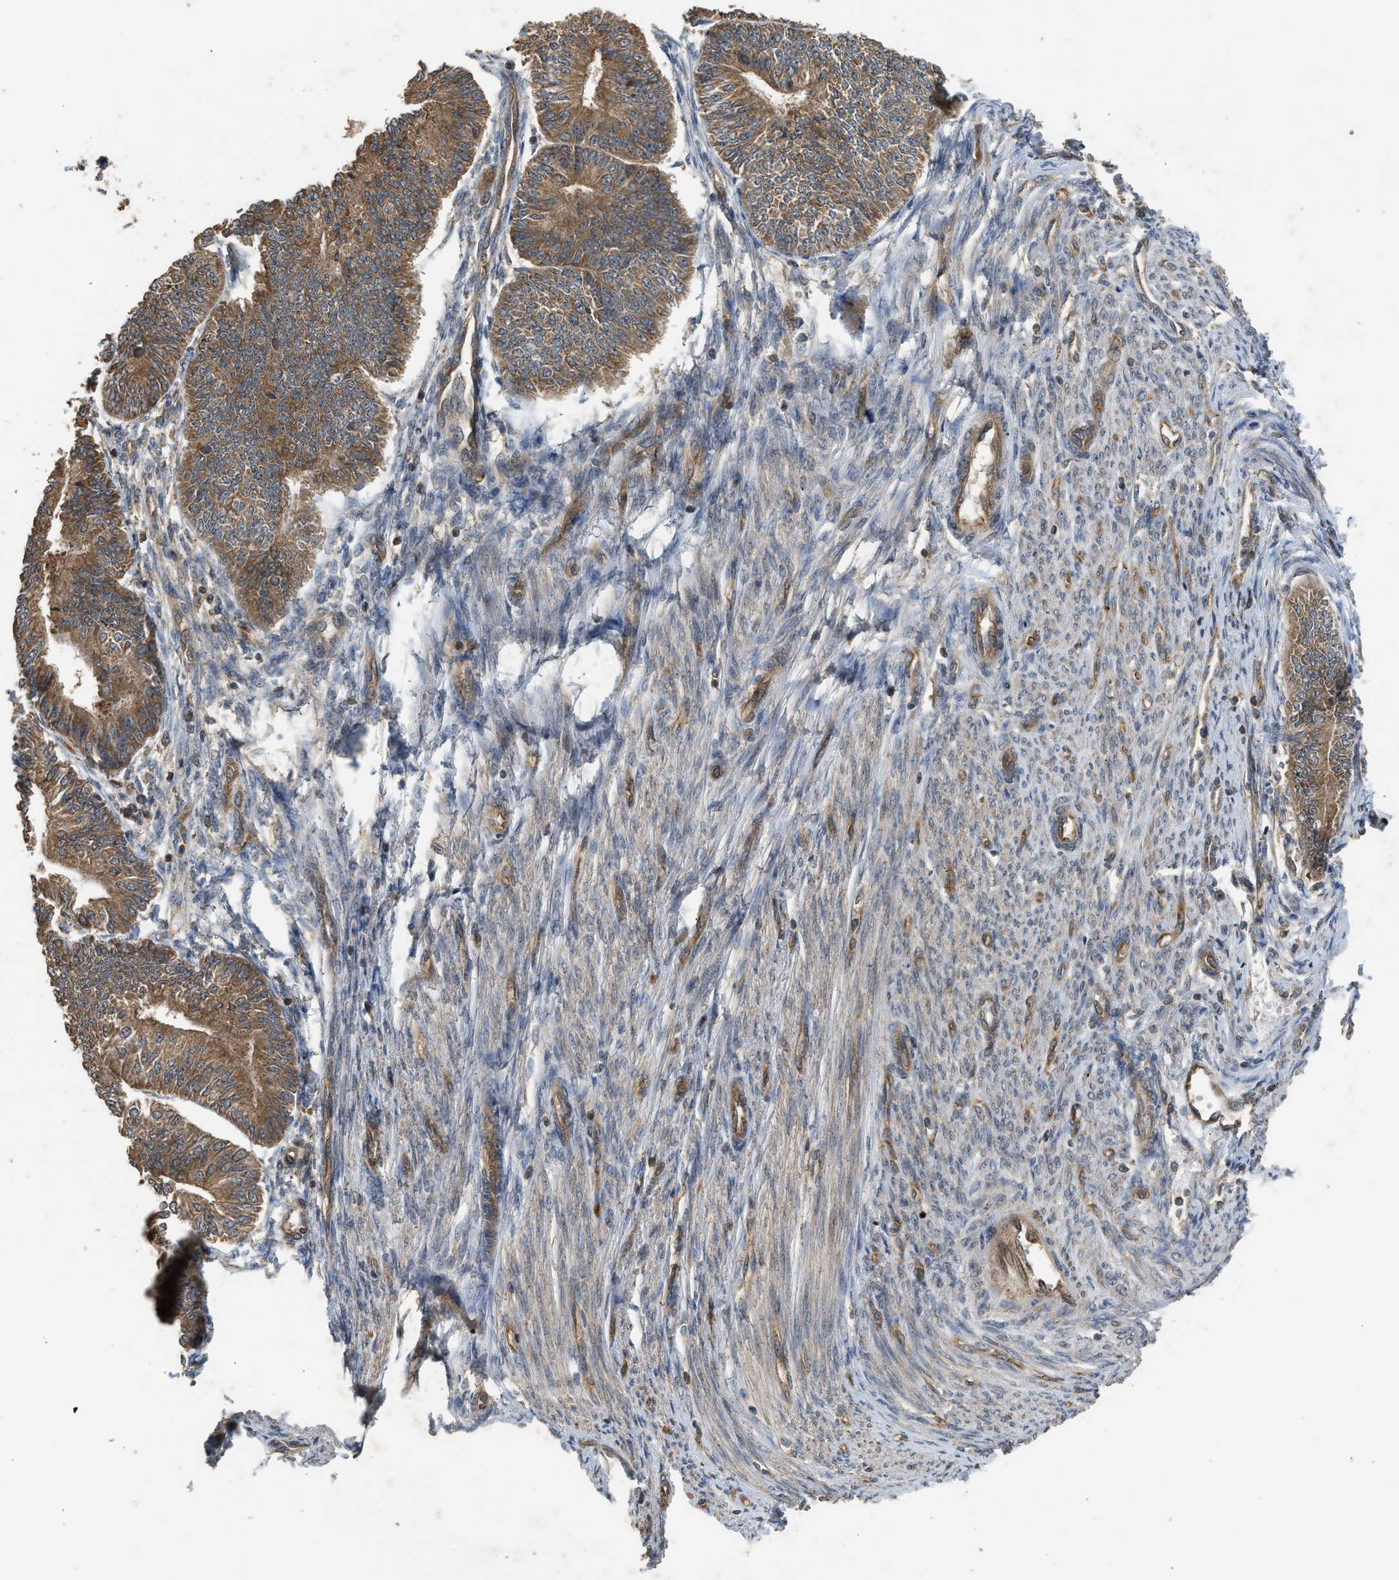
{"staining": {"intensity": "moderate", "quantity": ">75%", "location": "cytoplasmic/membranous"}, "tissue": "endometrial cancer", "cell_type": "Tumor cells", "image_type": "cancer", "snomed": [{"axis": "morphology", "description": "Adenocarcinoma, NOS"}, {"axis": "topography", "description": "Endometrium"}], "caption": "IHC photomicrograph of human endometrial adenocarcinoma stained for a protein (brown), which shows medium levels of moderate cytoplasmic/membranous staining in approximately >75% of tumor cells.", "gene": "HIP1R", "patient": {"sex": "female", "age": 58}}